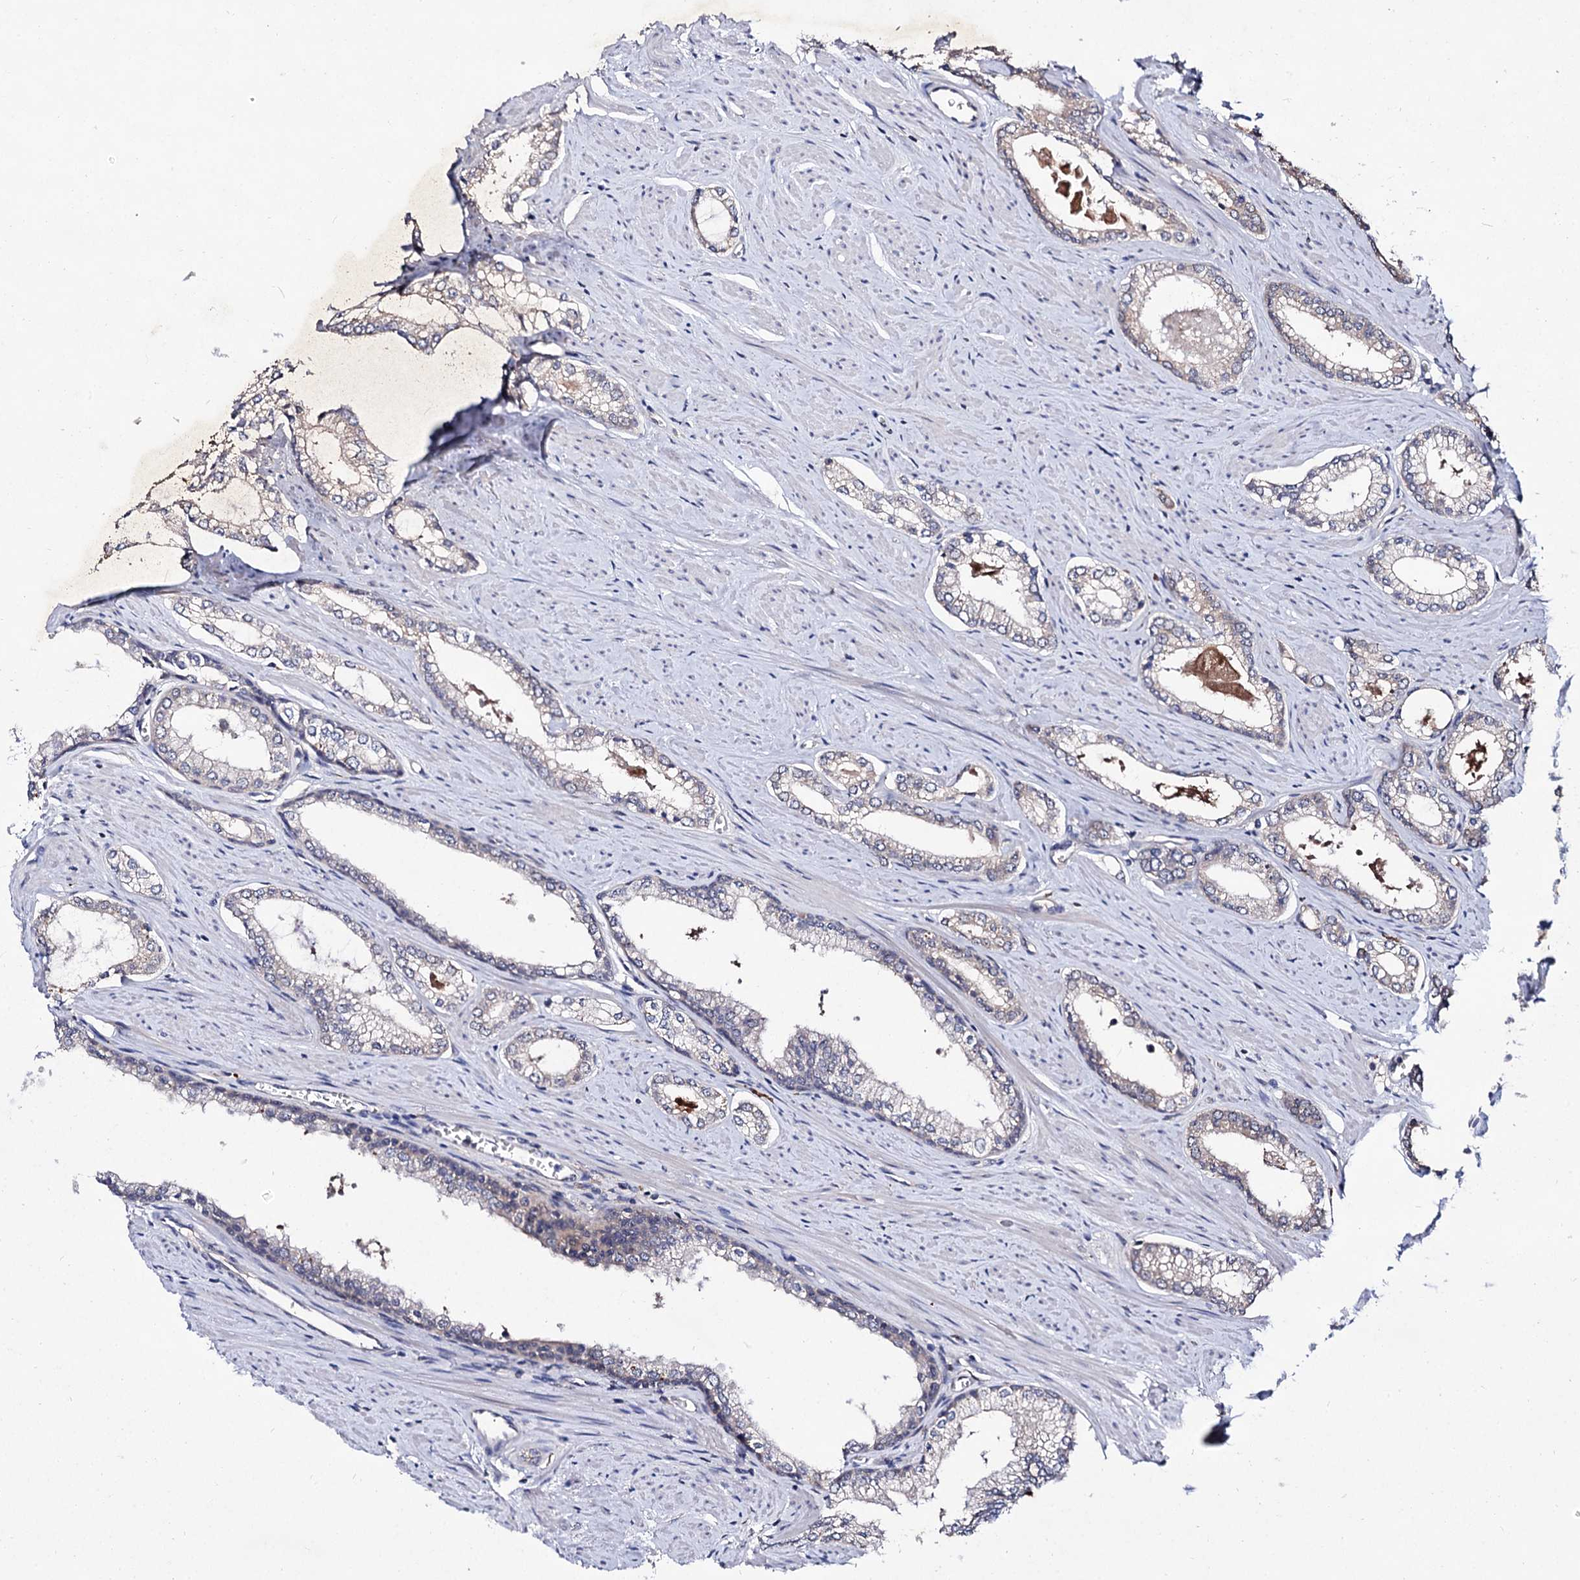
{"staining": {"intensity": "negative", "quantity": "none", "location": "none"}, "tissue": "prostate cancer", "cell_type": "Tumor cells", "image_type": "cancer", "snomed": [{"axis": "morphology", "description": "Adenocarcinoma, Low grade"}, {"axis": "topography", "description": "Prostate and seminal vesicle, NOS"}], "caption": "This micrograph is of prostate cancer (adenocarcinoma (low-grade)) stained with IHC to label a protein in brown with the nuclei are counter-stained blue. There is no positivity in tumor cells.", "gene": "ACTR6", "patient": {"sex": "male", "age": 60}}